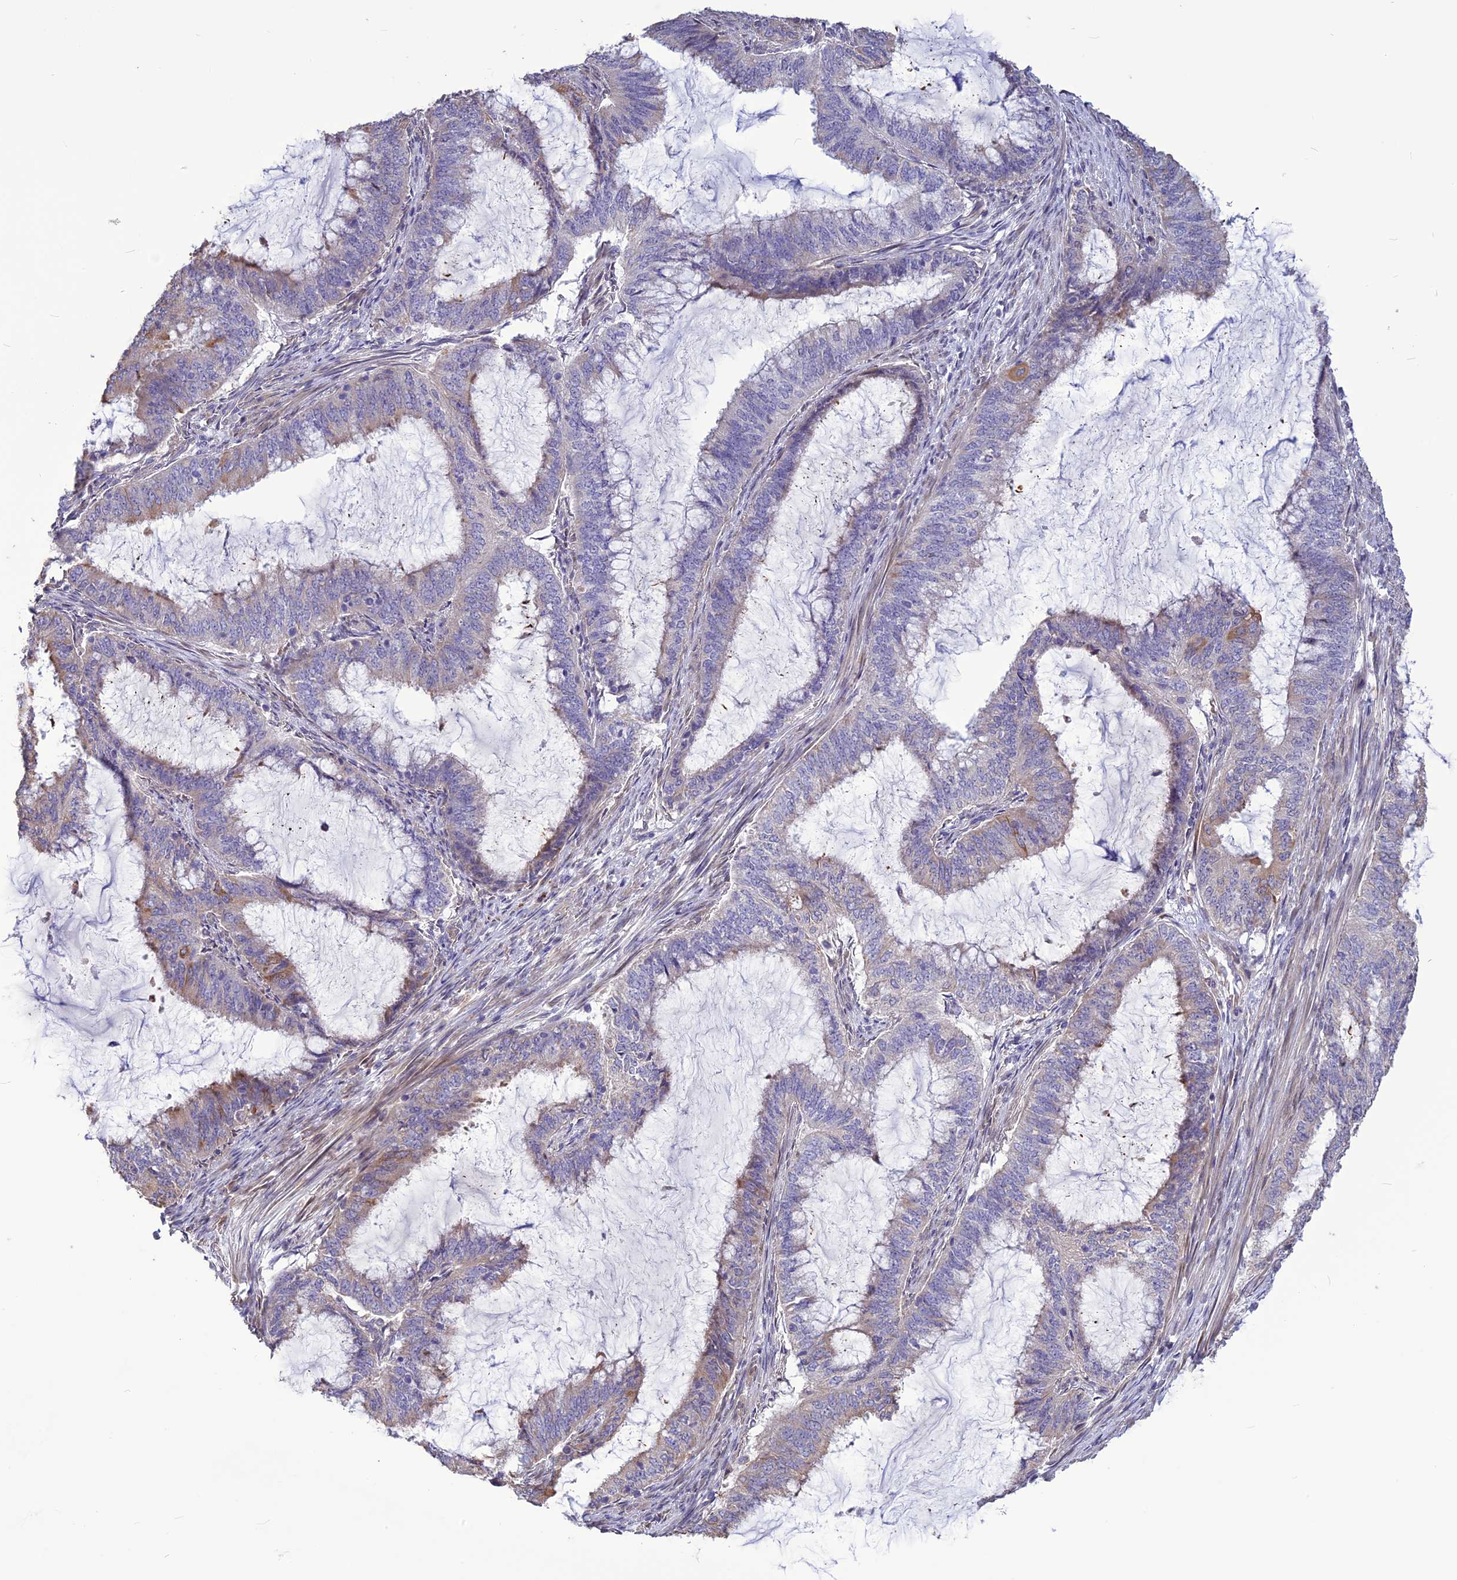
{"staining": {"intensity": "weak", "quantity": "<25%", "location": "cytoplasmic/membranous"}, "tissue": "endometrial cancer", "cell_type": "Tumor cells", "image_type": "cancer", "snomed": [{"axis": "morphology", "description": "Adenocarcinoma, NOS"}, {"axis": "topography", "description": "Endometrium"}], "caption": "Immunohistochemistry (IHC) photomicrograph of neoplastic tissue: adenocarcinoma (endometrial) stained with DAB (3,3'-diaminobenzidine) reveals no significant protein staining in tumor cells.", "gene": "SPG21", "patient": {"sex": "female", "age": 51}}